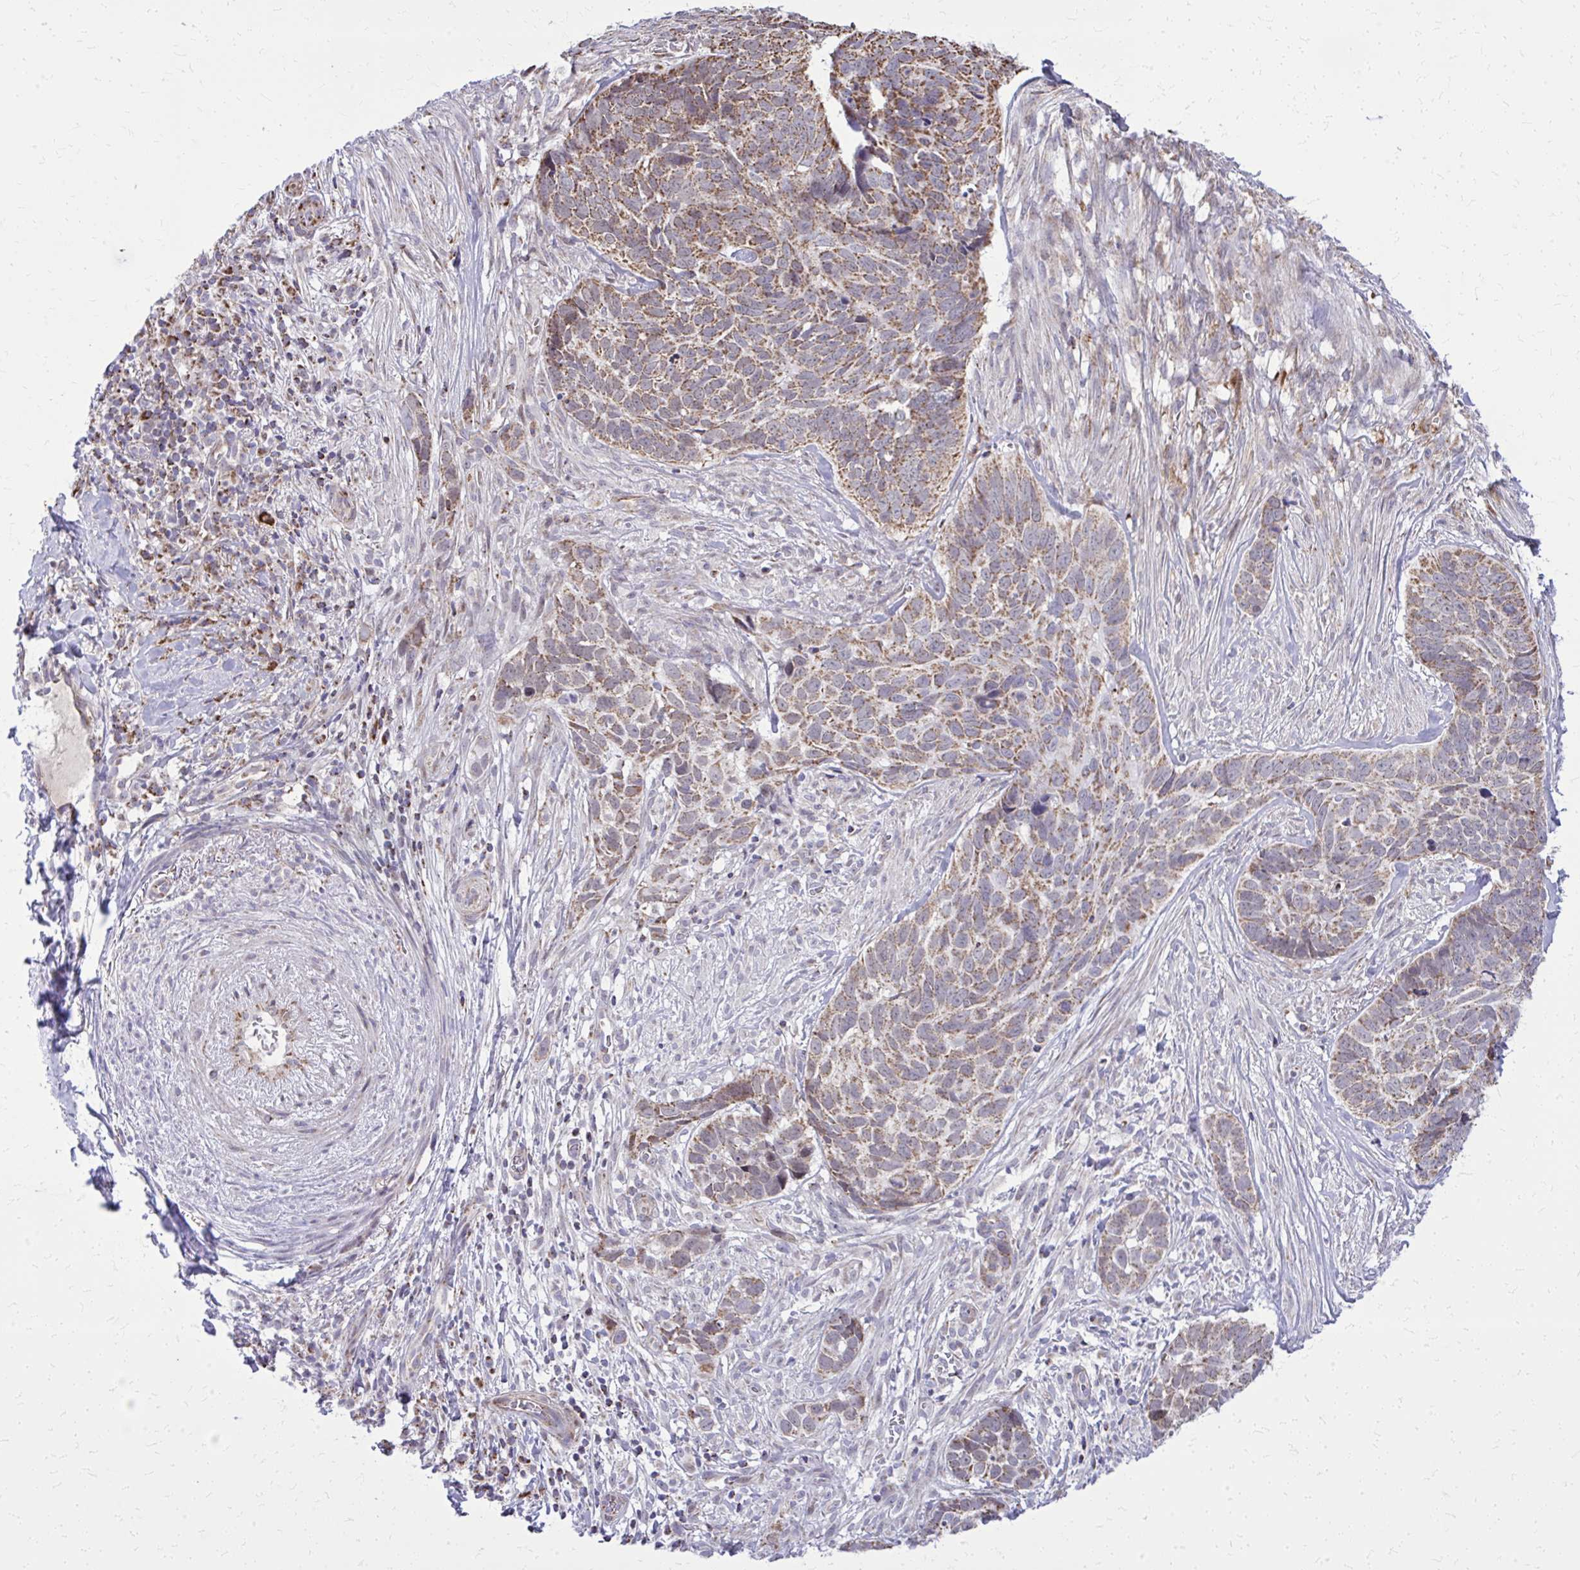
{"staining": {"intensity": "moderate", "quantity": ">75%", "location": "cytoplasmic/membranous"}, "tissue": "skin cancer", "cell_type": "Tumor cells", "image_type": "cancer", "snomed": [{"axis": "morphology", "description": "Basal cell carcinoma"}, {"axis": "topography", "description": "Skin"}], "caption": "Tumor cells display moderate cytoplasmic/membranous staining in about >75% of cells in basal cell carcinoma (skin). The protein of interest is stained brown, and the nuclei are stained in blue (DAB (3,3'-diaminobenzidine) IHC with brightfield microscopy, high magnification).", "gene": "ZNF362", "patient": {"sex": "female", "age": 82}}